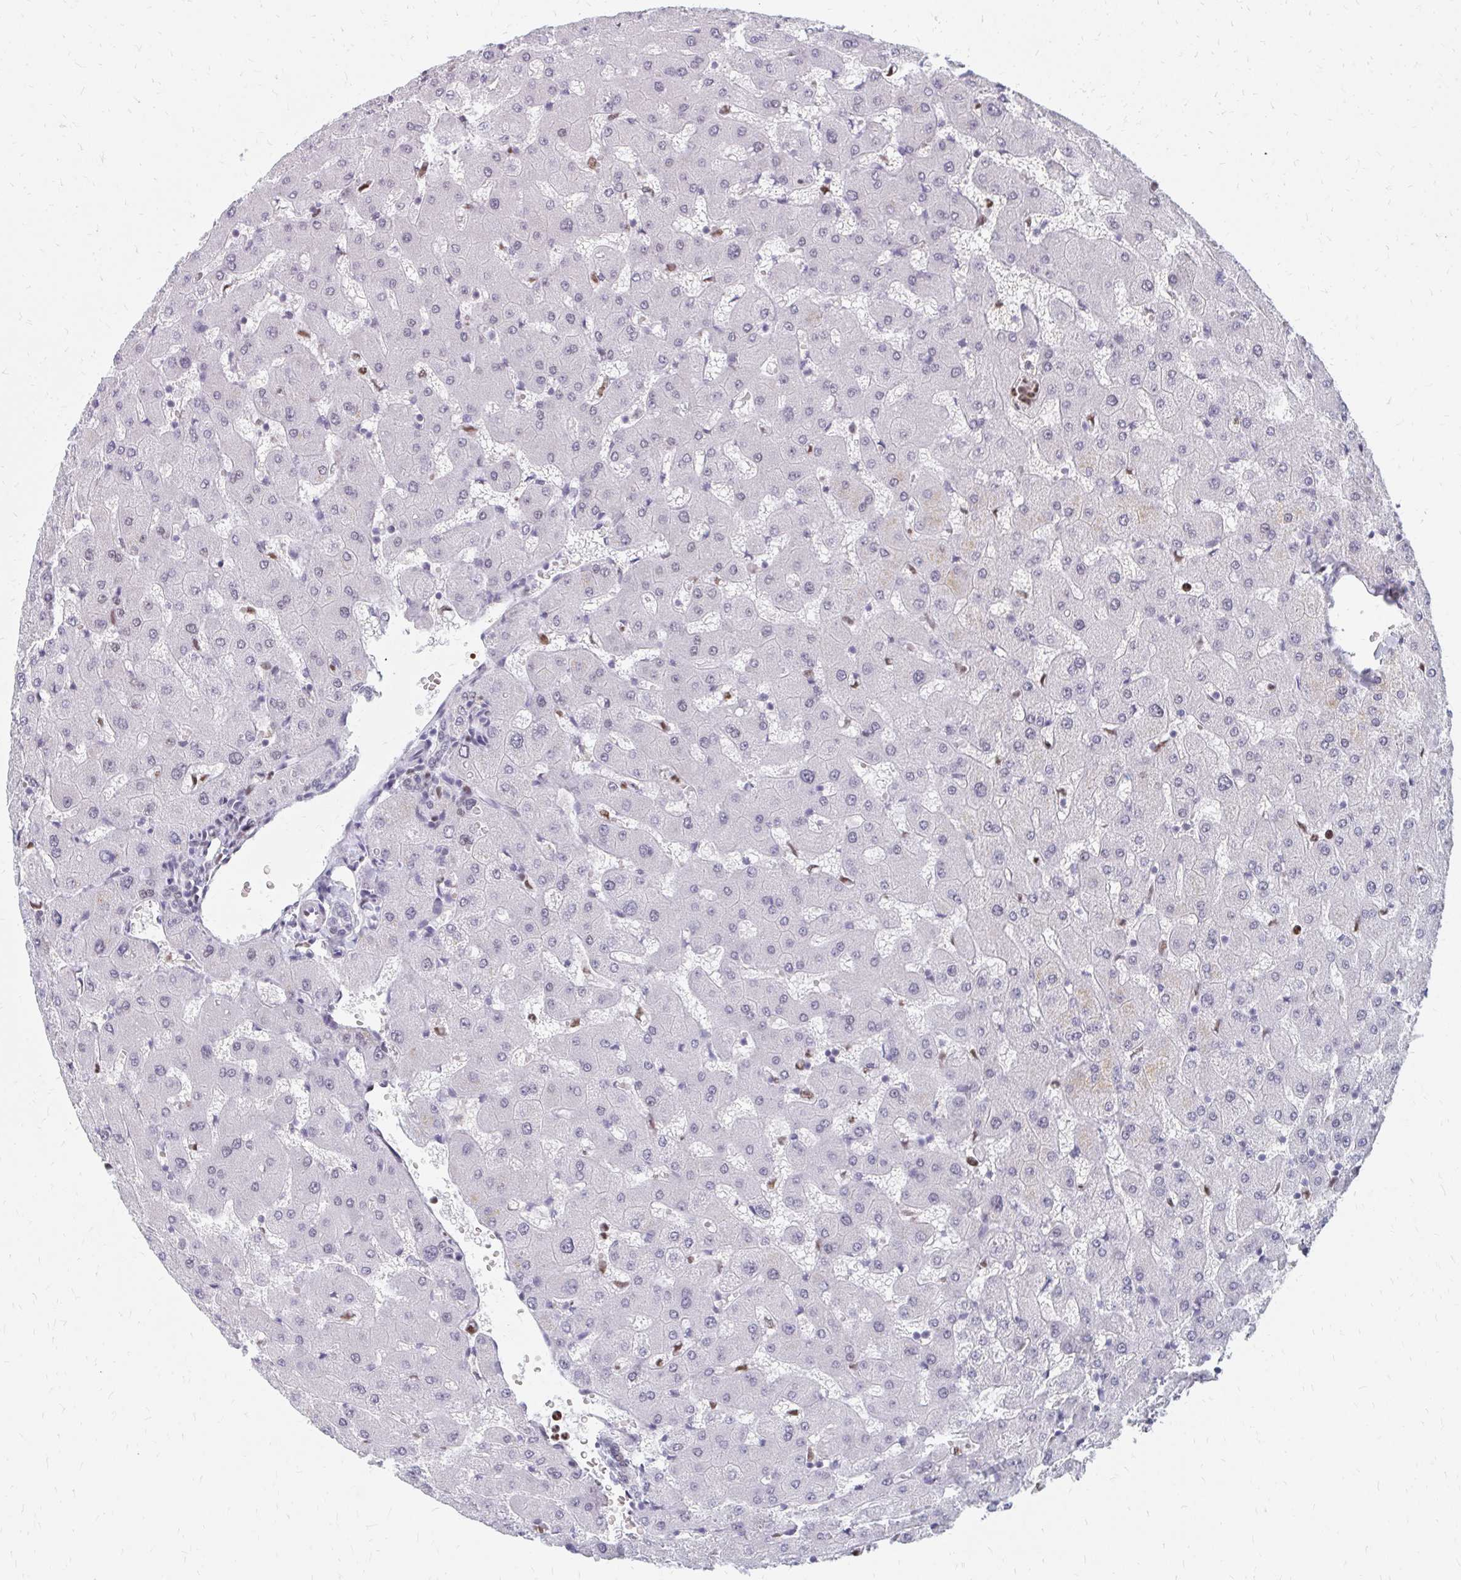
{"staining": {"intensity": "negative", "quantity": "none", "location": "none"}, "tissue": "liver", "cell_type": "Cholangiocytes", "image_type": "normal", "snomed": [{"axis": "morphology", "description": "Normal tissue, NOS"}, {"axis": "topography", "description": "Liver"}], "caption": "IHC of unremarkable human liver shows no expression in cholangiocytes. Brightfield microscopy of immunohistochemistry stained with DAB (3,3'-diaminobenzidine) (brown) and hematoxylin (blue), captured at high magnification.", "gene": "PLK3", "patient": {"sex": "female", "age": 63}}